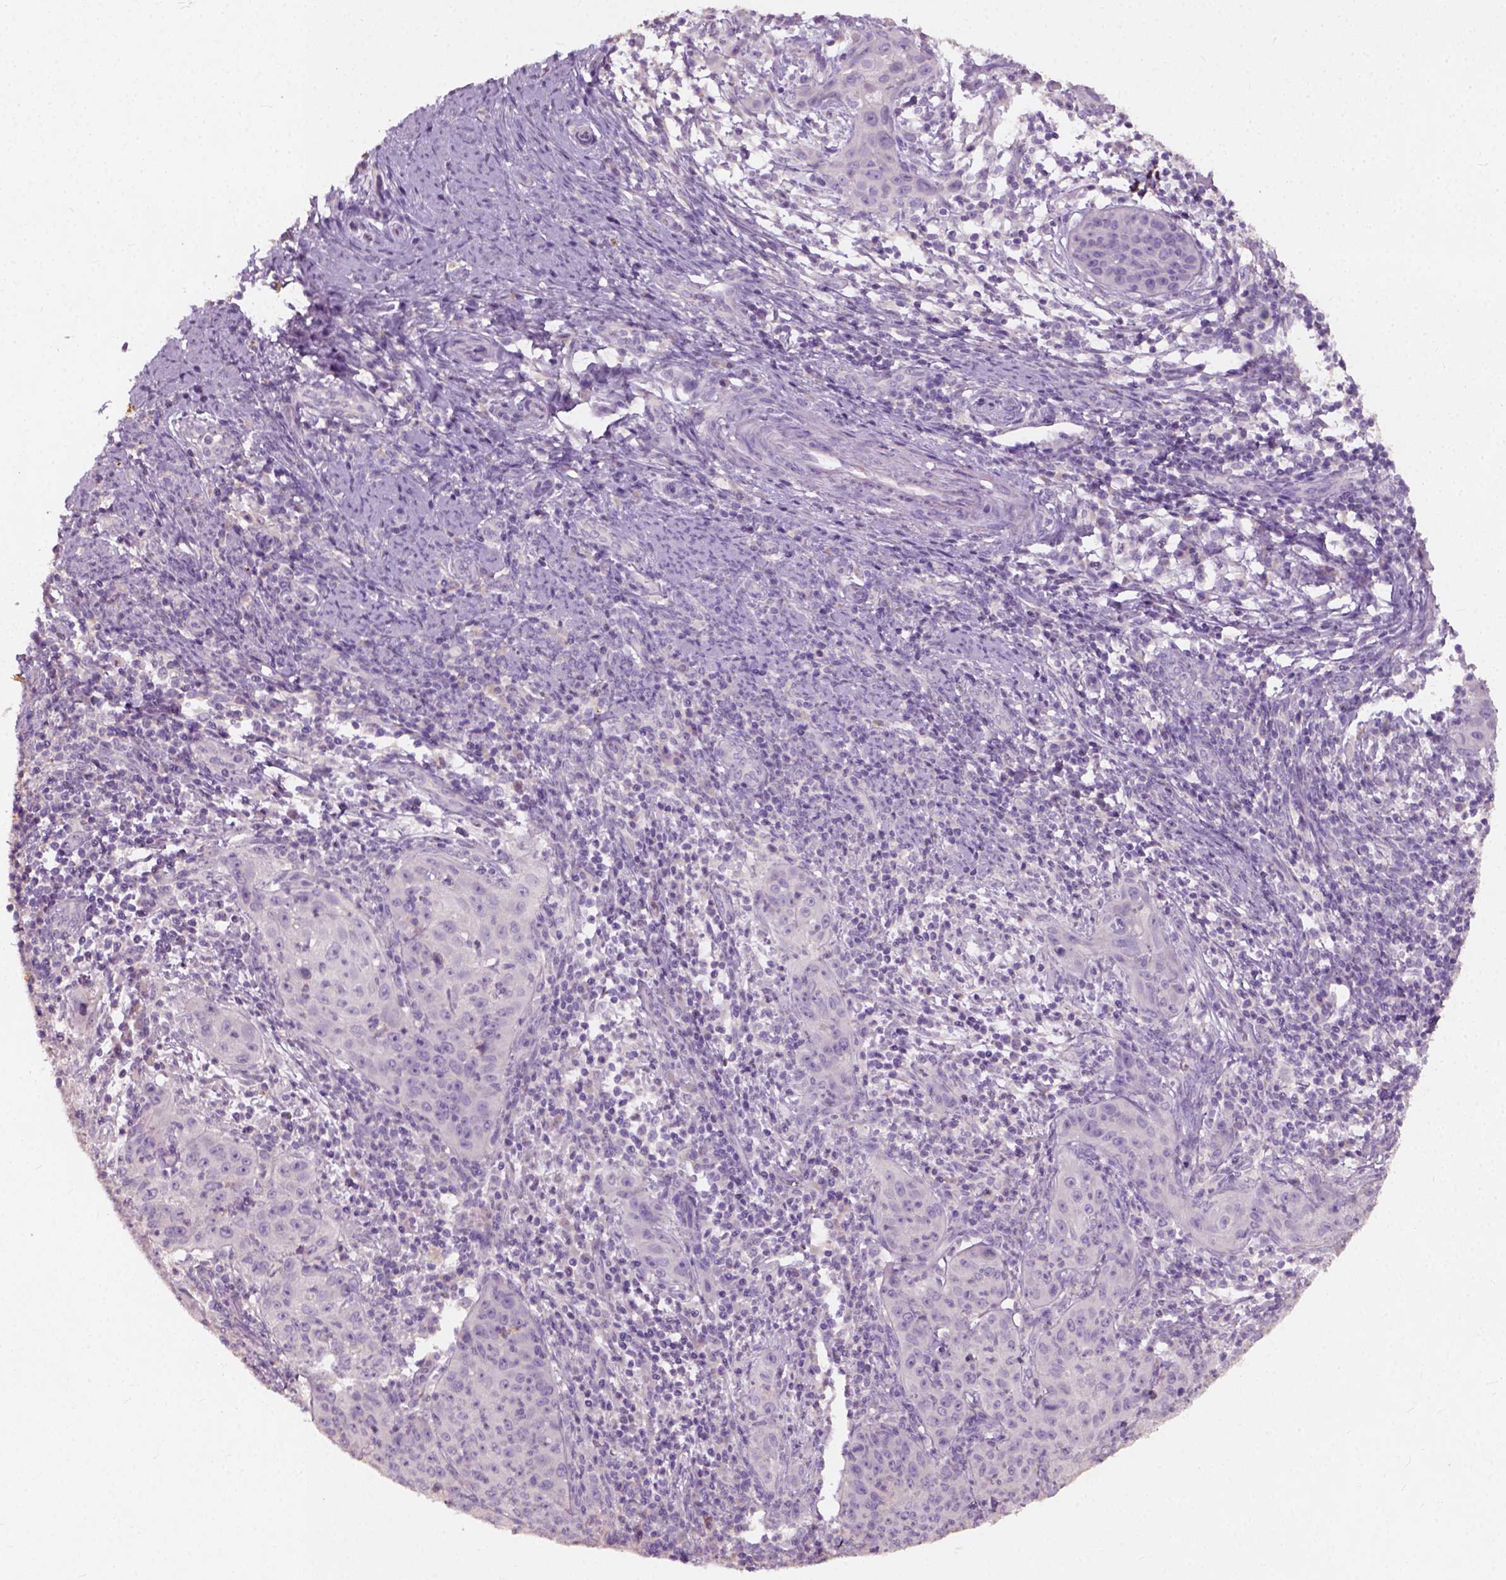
{"staining": {"intensity": "negative", "quantity": "none", "location": "none"}, "tissue": "cervical cancer", "cell_type": "Tumor cells", "image_type": "cancer", "snomed": [{"axis": "morphology", "description": "Squamous cell carcinoma, NOS"}, {"axis": "topography", "description": "Cervix"}], "caption": "Photomicrograph shows no protein positivity in tumor cells of cervical cancer tissue. (DAB IHC with hematoxylin counter stain).", "gene": "DHCR24", "patient": {"sex": "female", "age": 30}}